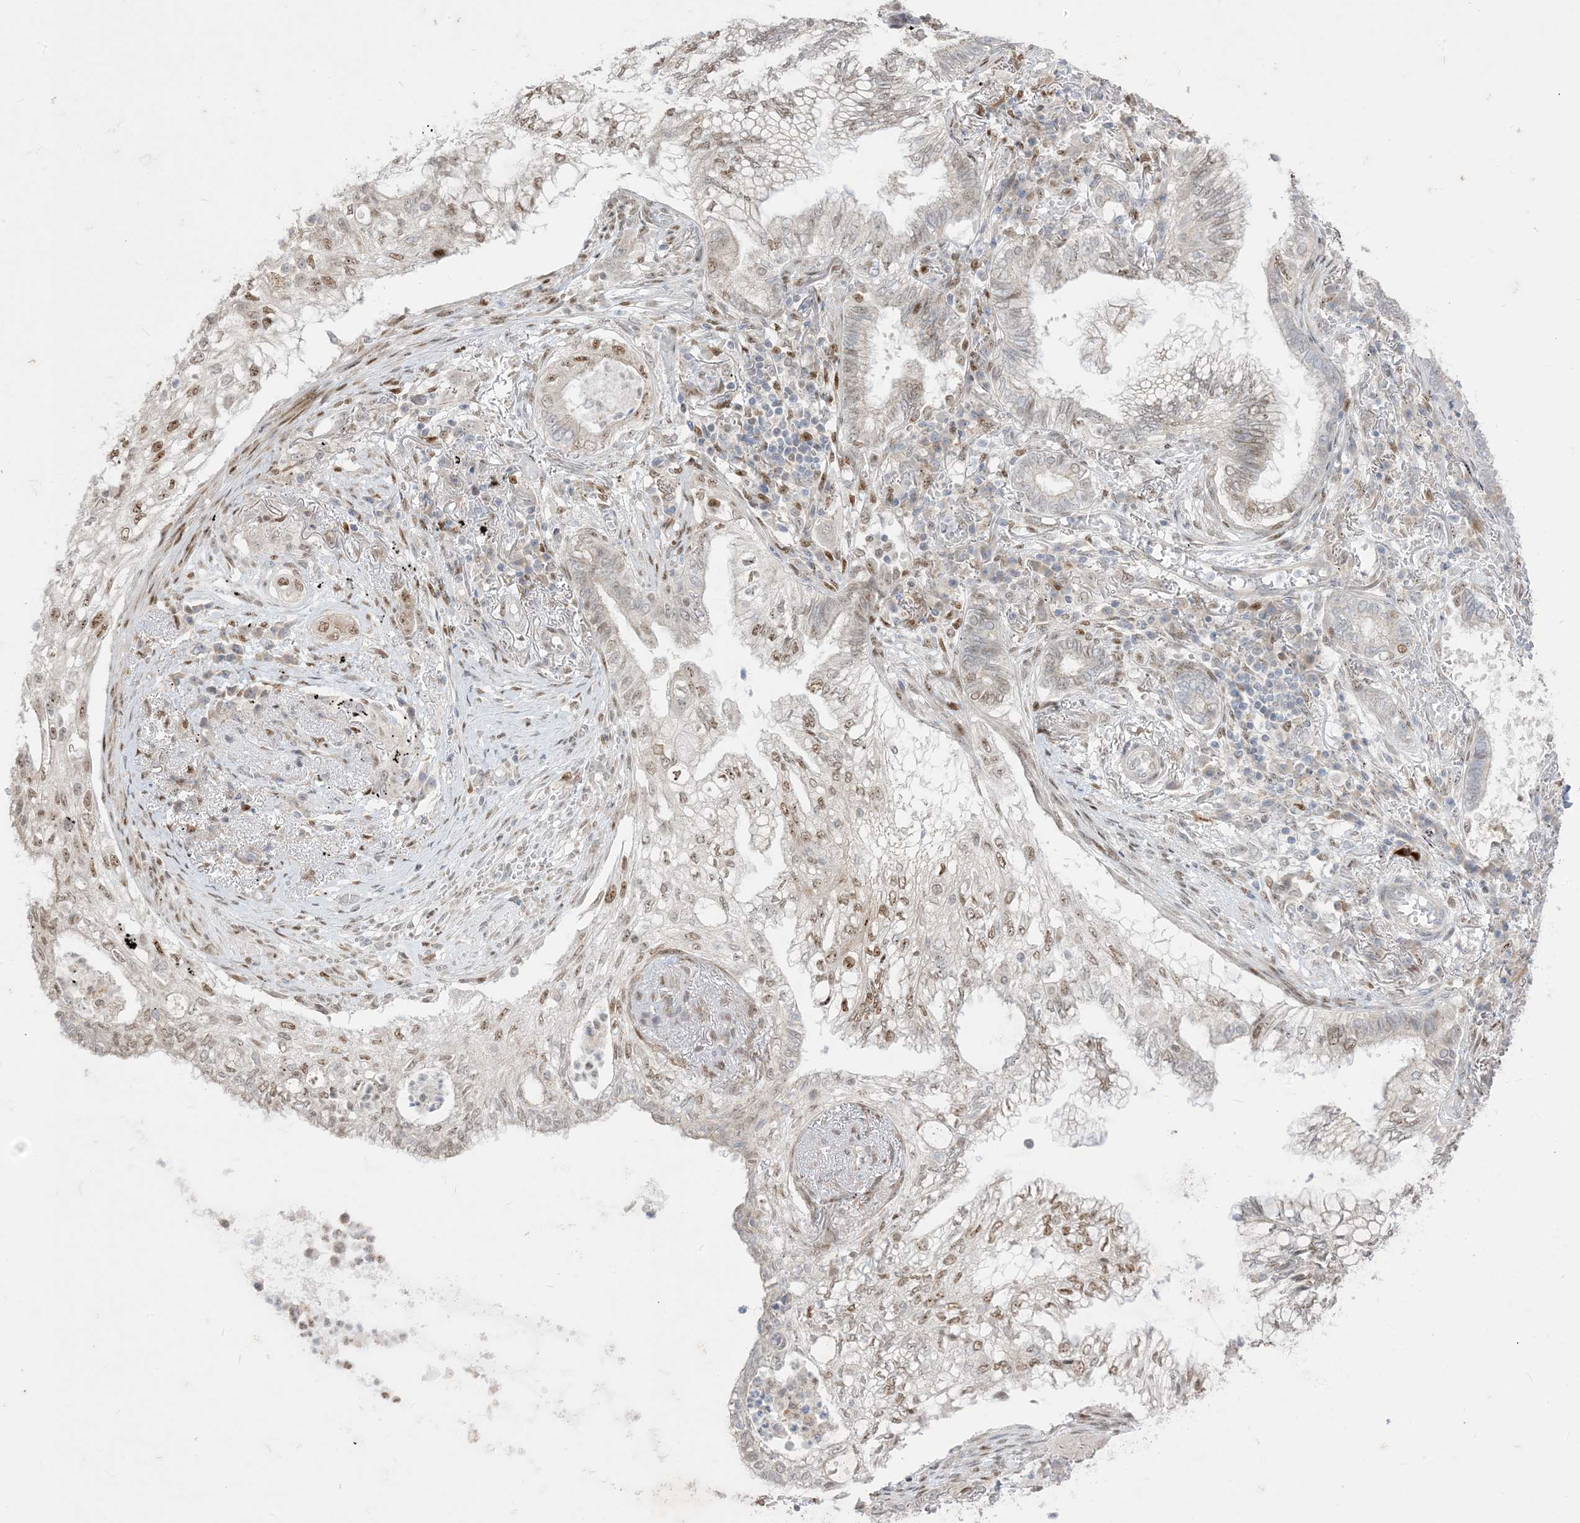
{"staining": {"intensity": "moderate", "quantity": "25%-75%", "location": "nuclear"}, "tissue": "lung cancer", "cell_type": "Tumor cells", "image_type": "cancer", "snomed": [{"axis": "morphology", "description": "Adenocarcinoma, NOS"}, {"axis": "topography", "description": "Lung"}], "caption": "Human lung adenocarcinoma stained with a brown dye shows moderate nuclear positive expression in about 25%-75% of tumor cells.", "gene": "BHLHE40", "patient": {"sex": "female", "age": 70}}